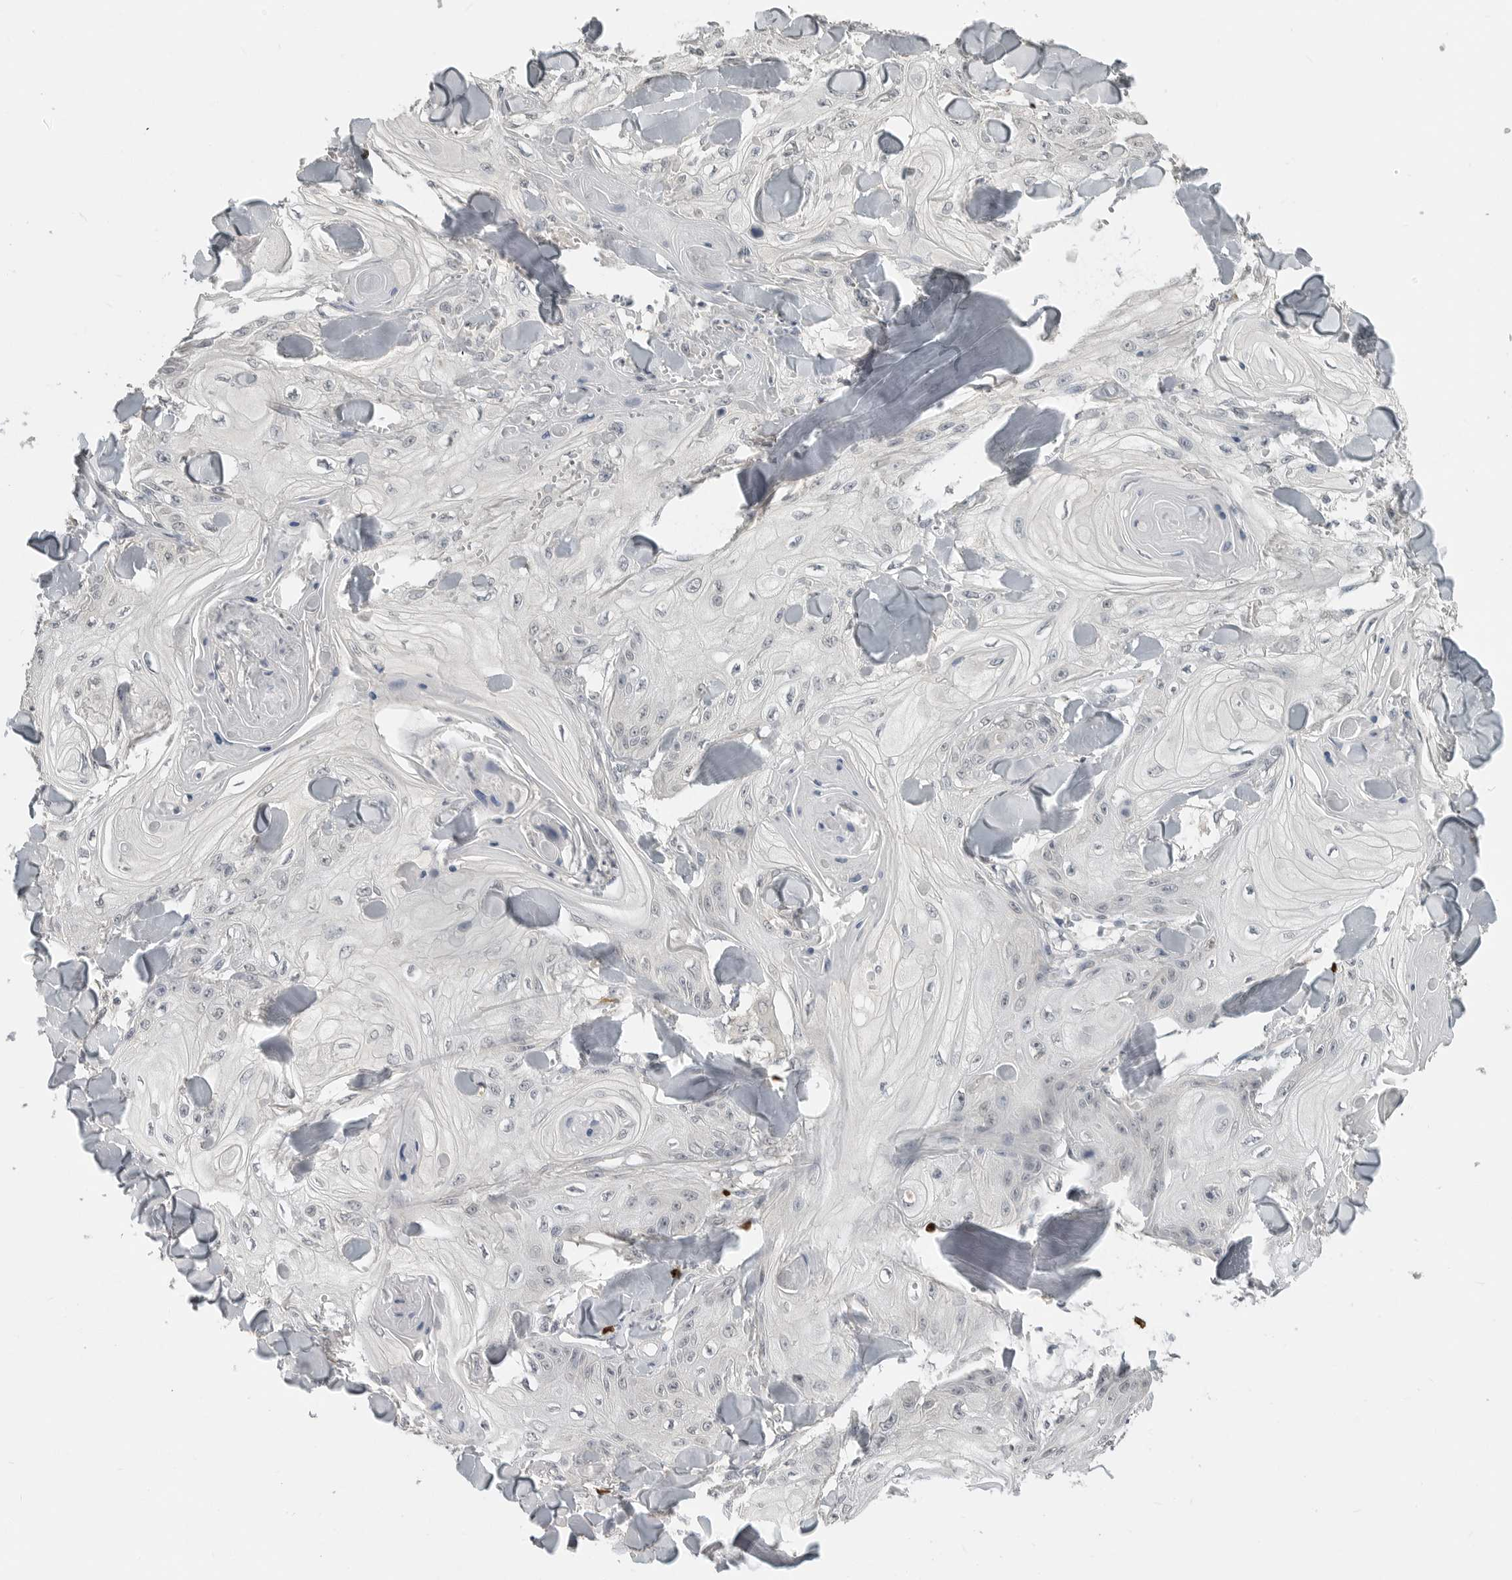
{"staining": {"intensity": "negative", "quantity": "none", "location": "none"}, "tissue": "skin cancer", "cell_type": "Tumor cells", "image_type": "cancer", "snomed": [{"axis": "morphology", "description": "Squamous cell carcinoma, NOS"}, {"axis": "topography", "description": "Skin"}], "caption": "A high-resolution micrograph shows immunohistochemistry (IHC) staining of skin squamous cell carcinoma, which exhibits no significant expression in tumor cells.", "gene": "FOXP3", "patient": {"sex": "male", "age": 74}}